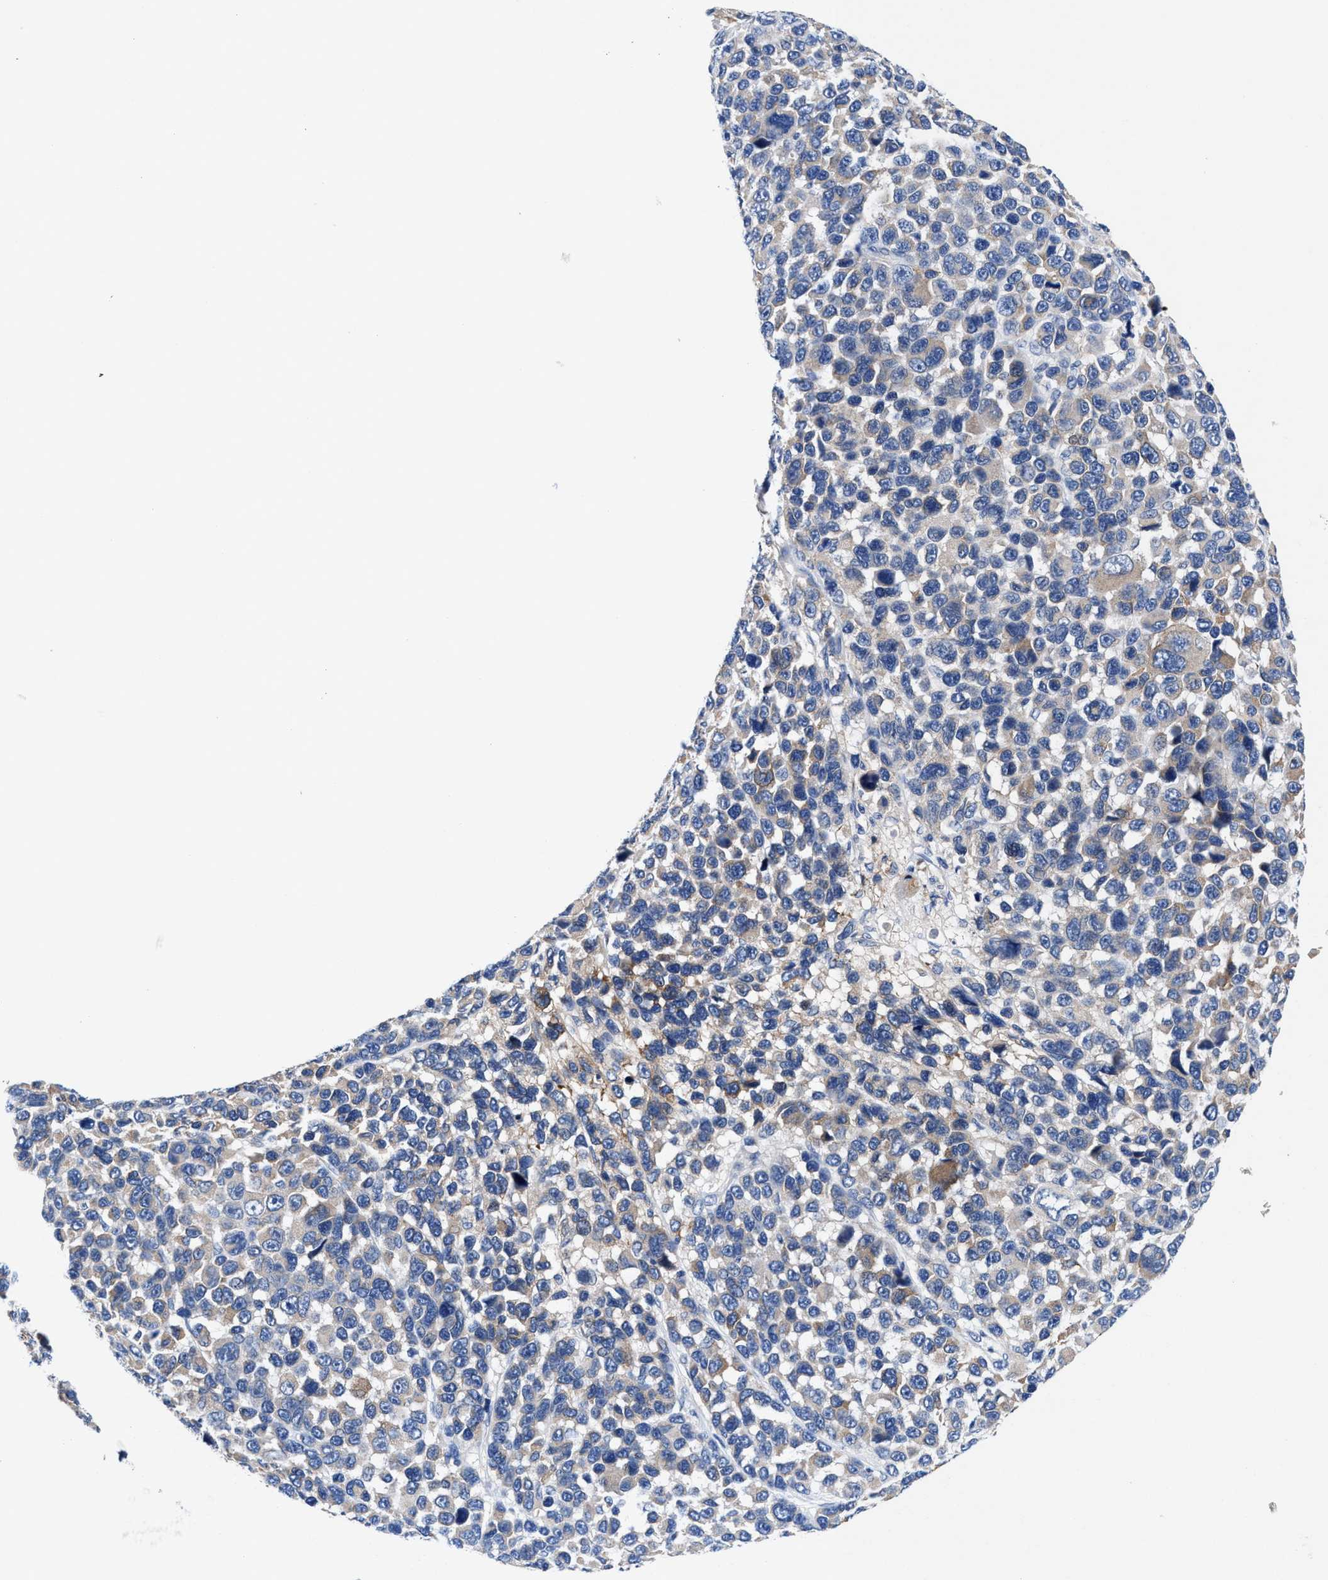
{"staining": {"intensity": "weak", "quantity": "<25%", "location": "cytoplasmic/membranous"}, "tissue": "melanoma", "cell_type": "Tumor cells", "image_type": "cancer", "snomed": [{"axis": "morphology", "description": "Malignant melanoma, NOS"}, {"axis": "topography", "description": "Skin"}], "caption": "Immunohistochemical staining of human malignant melanoma reveals no significant positivity in tumor cells. (Stains: DAB immunohistochemistry with hematoxylin counter stain, Microscopy: brightfield microscopy at high magnification).", "gene": "DHRS13", "patient": {"sex": "male", "age": 53}}